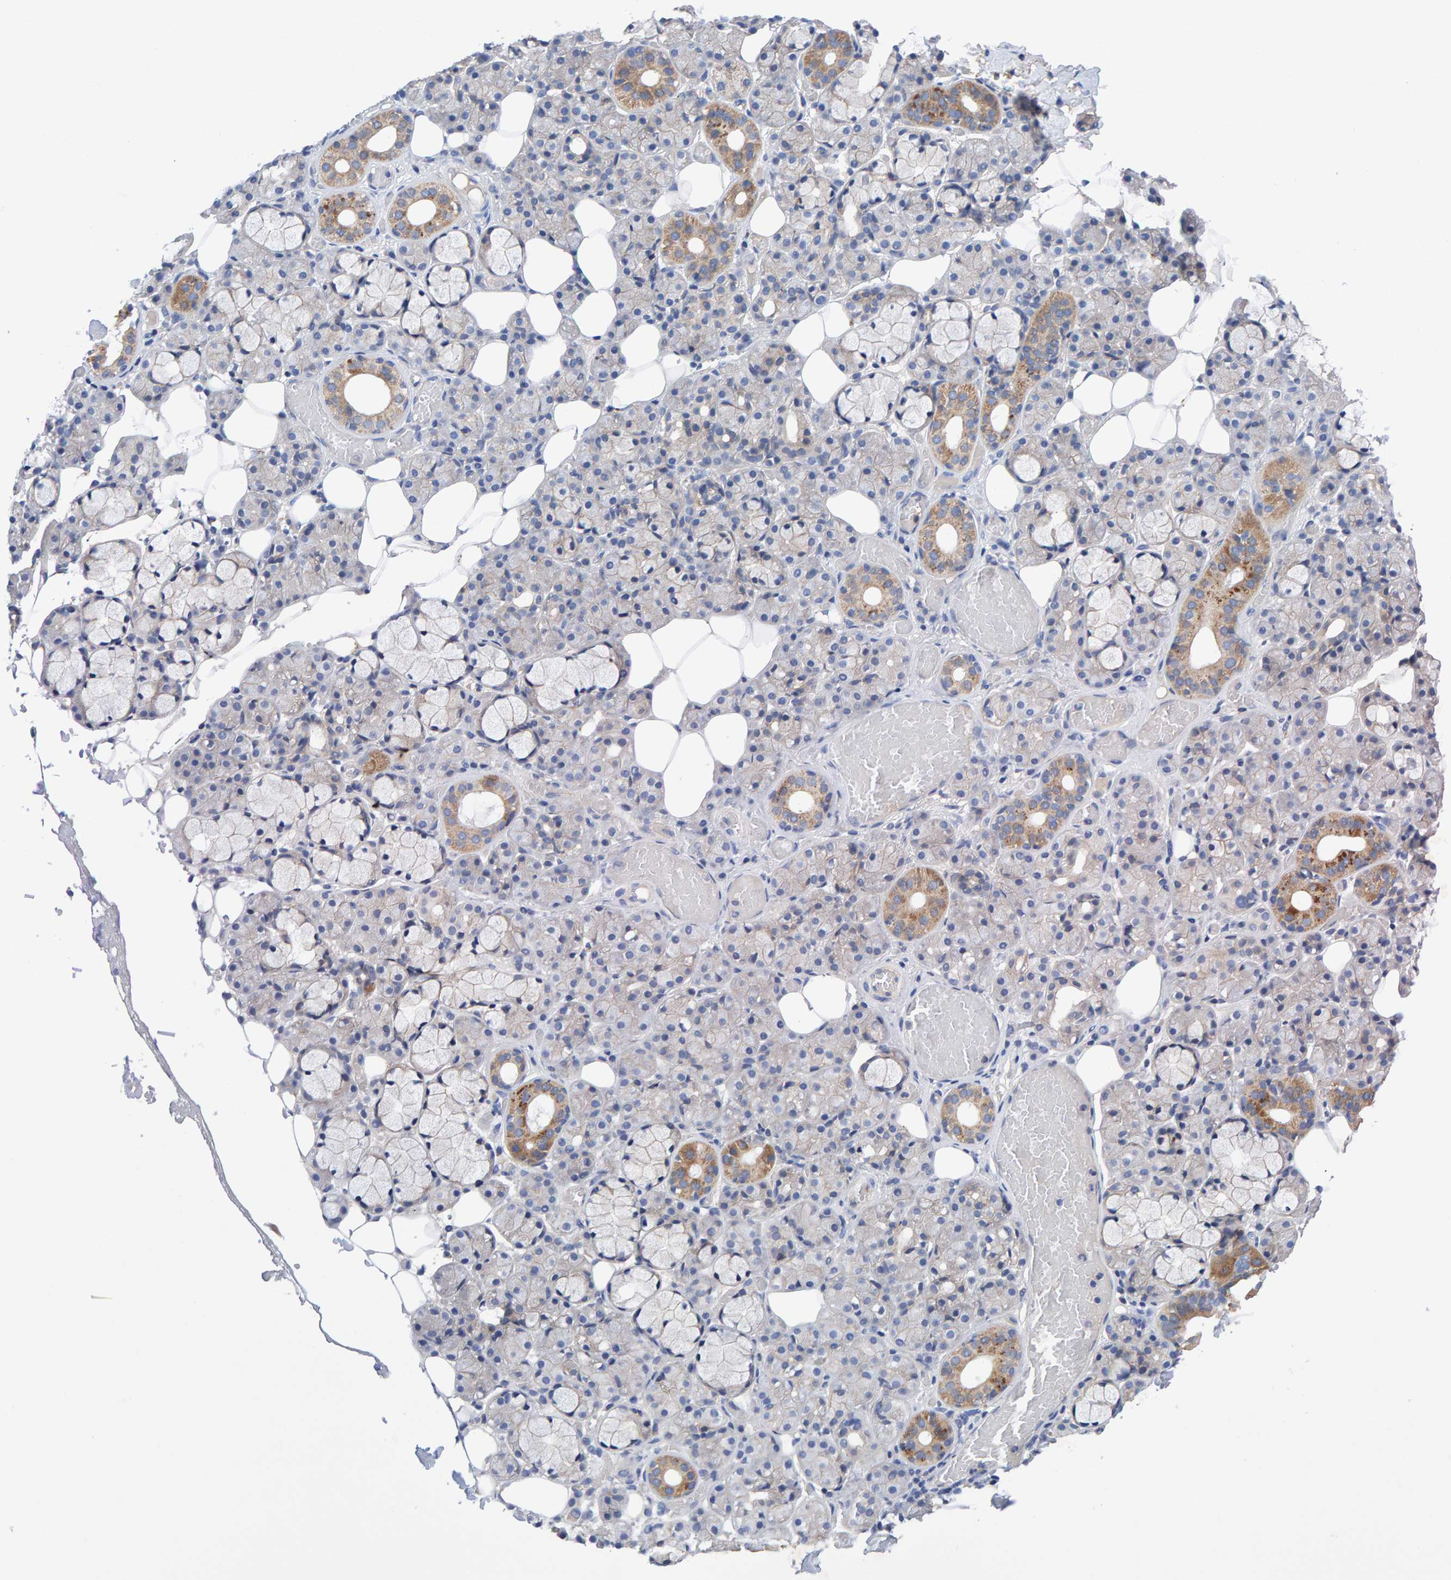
{"staining": {"intensity": "moderate", "quantity": "<25%", "location": "cytoplasmic/membranous"}, "tissue": "salivary gland", "cell_type": "Glandular cells", "image_type": "normal", "snomed": [{"axis": "morphology", "description": "Normal tissue, NOS"}, {"axis": "topography", "description": "Salivary gland"}], "caption": "Immunohistochemistry histopathology image of benign human salivary gland stained for a protein (brown), which displays low levels of moderate cytoplasmic/membranous positivity in approximately <25% of glandular cells.", "gene": "EFR3A", "patient": {"sex": "male", "age": 63}}